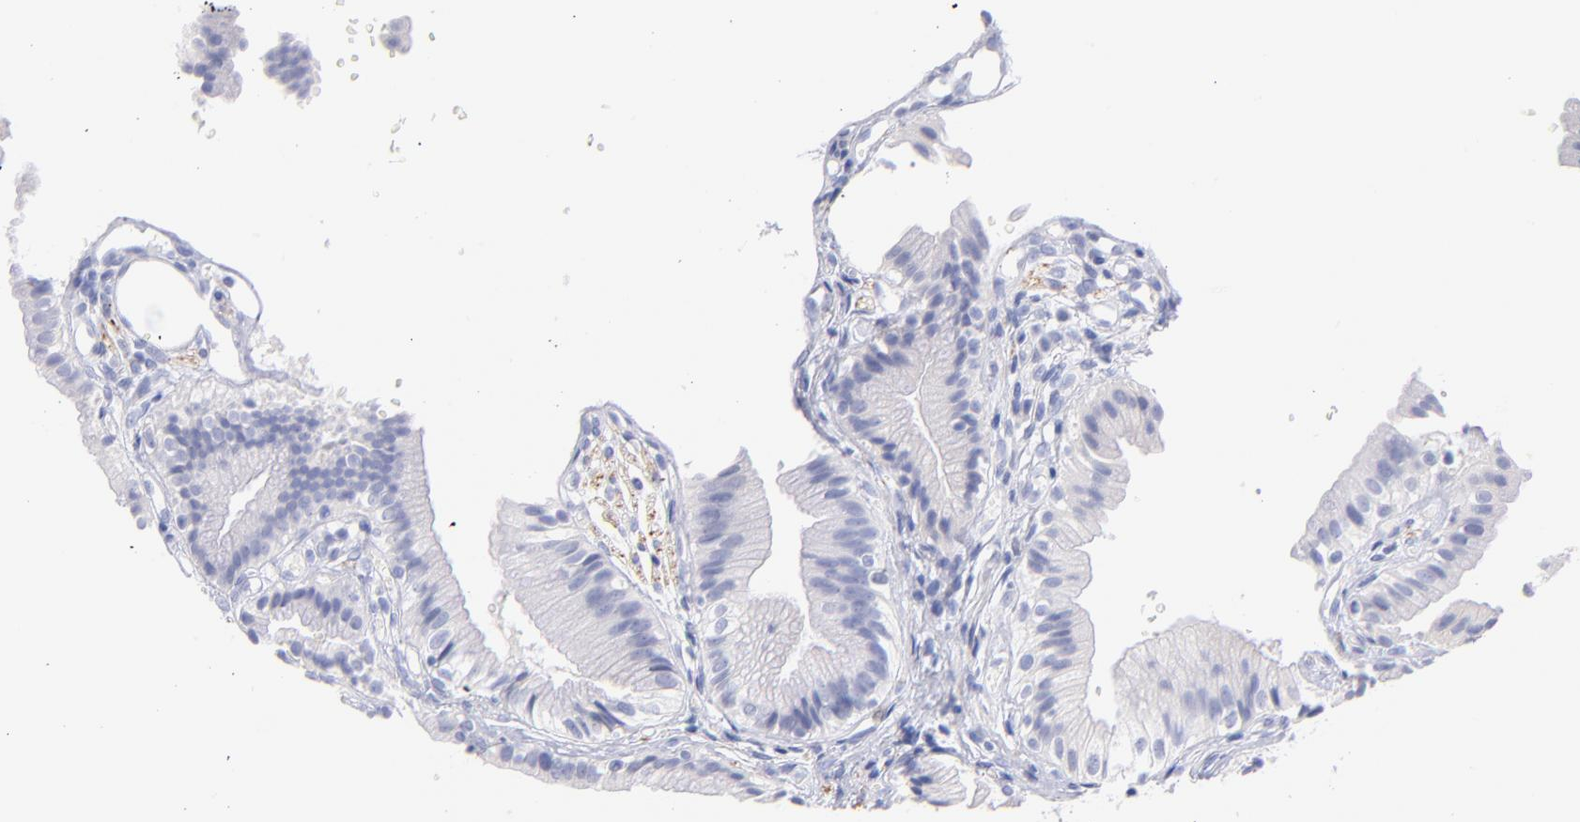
{"staining": {"intensity": "negative", "quantity": "none", "location": "none"}, "tissue": "gallbladder", "cell_type": "Glandular cells", "image_type": "normal", "snomed": [{"axis": "morphology", "description": "Normal tissue, NOS"}, {"axis": "topography", "description": "Gallbladder"}], "caption": "This is an IHC micrograph of normal human gallbladder. There is no staining in glandular cells.", "gene": "SCGN", "patient": {"sex": "male", "age": 65}}